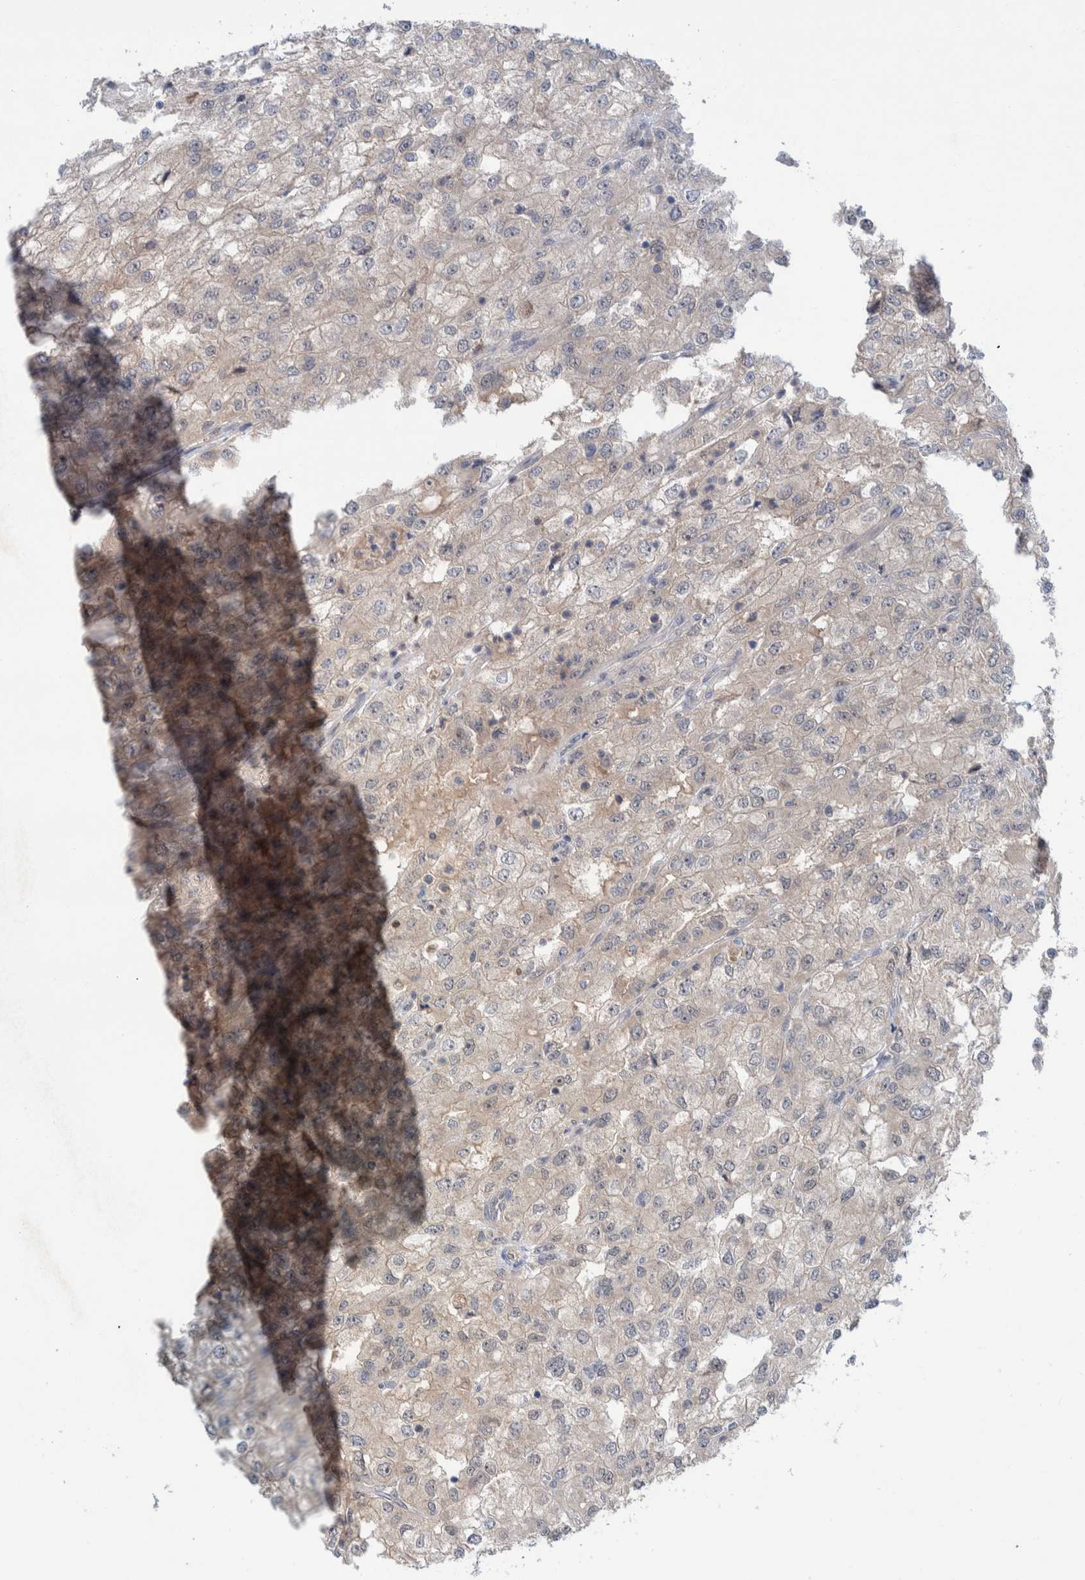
{"staining": {"intensity": "negative", "quantity": "none", "location": "none"}, "tissue": "renal cancer", "cell_type": "Tumor cells", "image_type": "cancer", "snomed": [{"axis": "morphology", "description": "Adenocarcinoma, NOS"}, {"axis": "topography", "description": "Kidney"}], "caption": "This histopathology image is of adenocarcinoma (renal) stained with IHC to label a protein in brown with the nuclei are counter-stained blue. There is no positivity in tumor cells.", "gene": "PLPBP", "patient": {"sex": "female", "age": 54}}